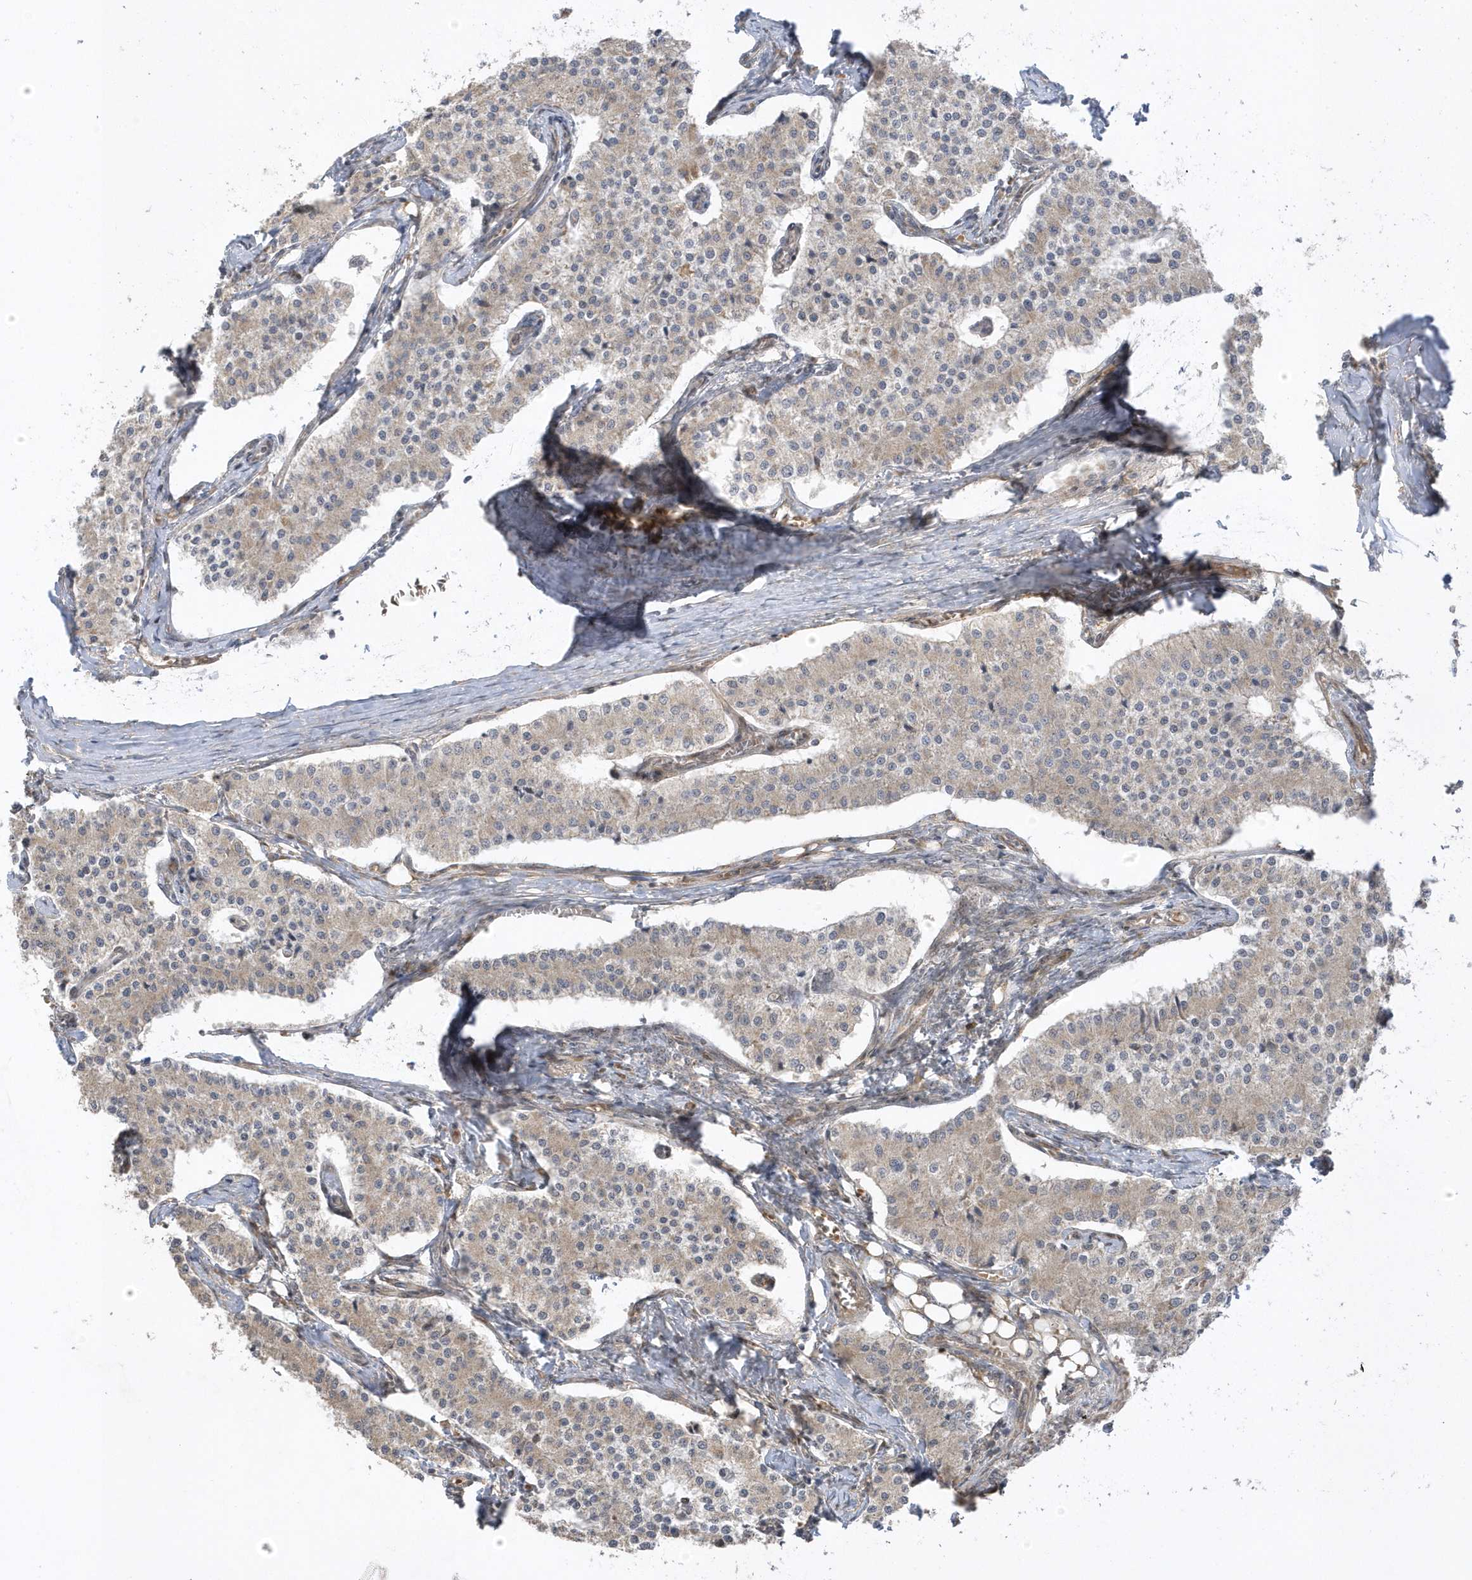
{"staining": {"intensity": "negative", "quantity": "none", "location": "none"}, "tissue": "carcinoid", "cell_type": "Tumor cells", "image_type": "cancer", "snomed": [{"axis": "morphology", "description": "Carcinoid, malignant, NOS"}, {"axis": "topography", "description": "Colon"}], "caption": "The photomicrograph exhibits no significant staining in tumor cells of carcinoid (malignant).", "gene": "ECM2", "patient": {"sex": "female", "age": 52}}